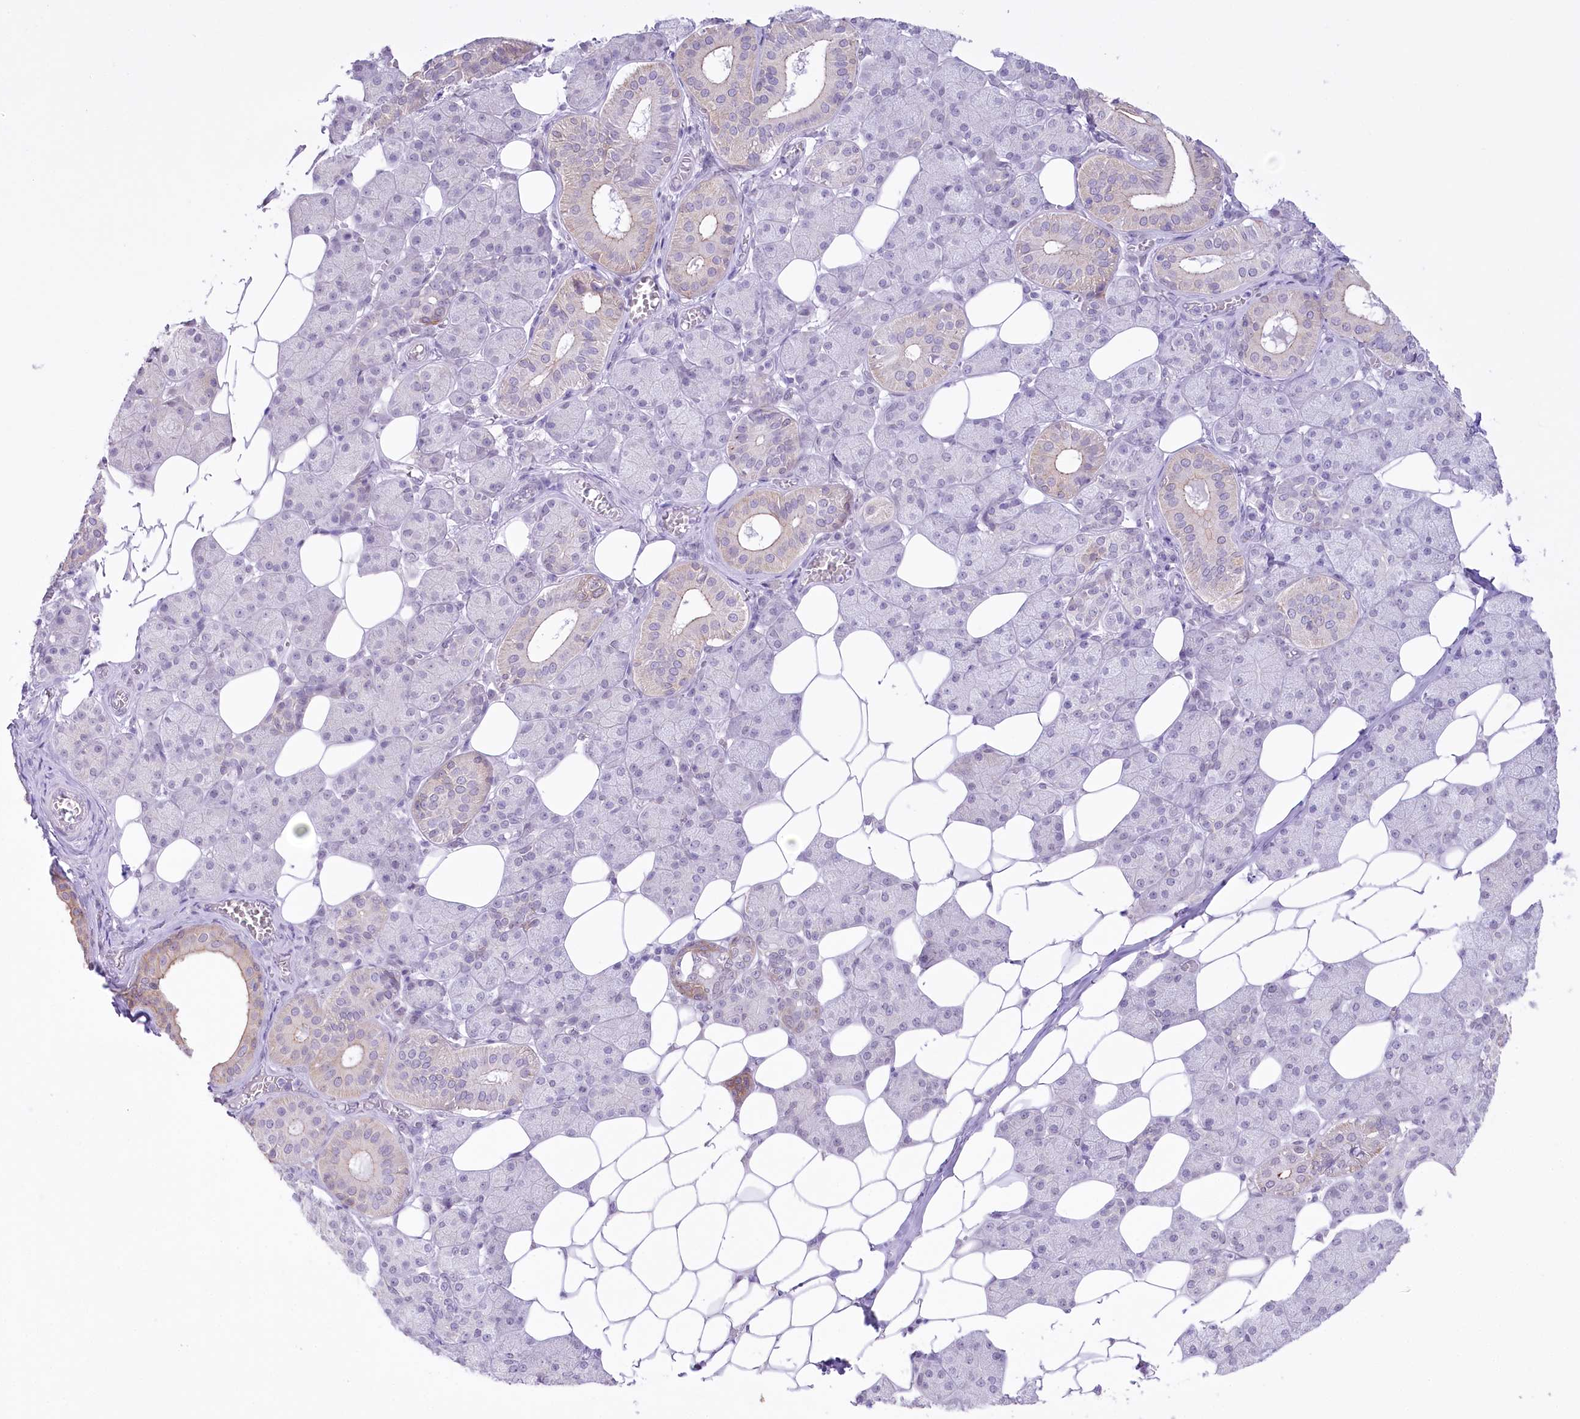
{"staining": {"intensity": "weak", "quantity": "<25%", "location": "cytoplasmic/membranous"}, "tissue": "salivary gland", "cell_type": "Glandular cells", "image_type": "normal", "snomed": [{"axis": "morphology", "description": "Normal tissue, NOS"}, {"axis": "topography", "description": "Salivary gland"}], "caption": "Human salivary gland stained for a protein using IHC reveals no staining in glandular cells.", "gene": "SLC39A10", "patient": {"sex": "female", "age": 33}}